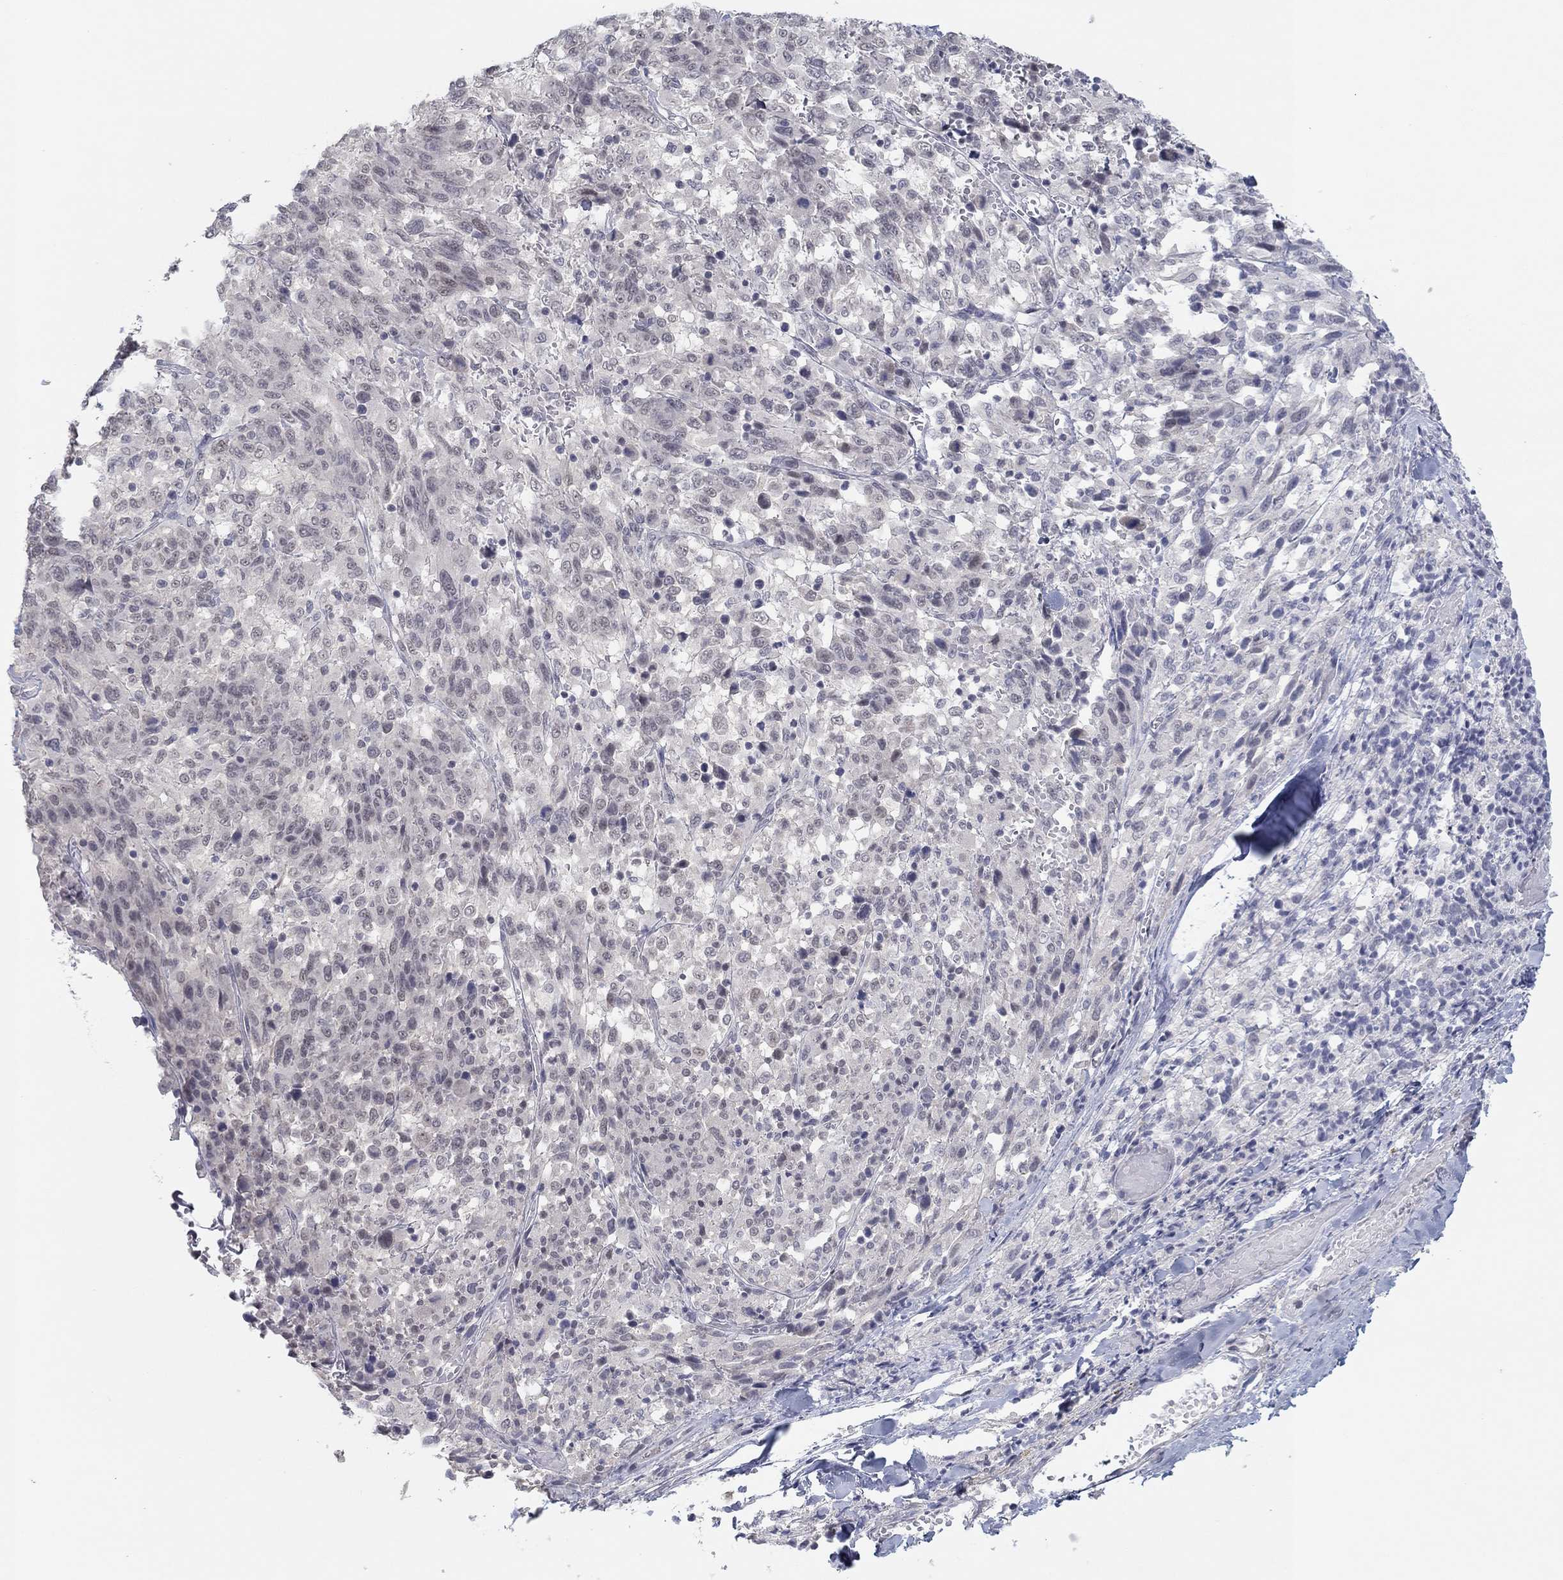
{"staining": {"intensity": "negative", "quantity": "none", "location": "none"}, "tissue": "melanoma", "cell_type": "Tumor cells", "image_type": "cancer", "snomed": [{"axis": "morphology", "description": "Malignant melanoma, NOS"}, {"axis": "topography", "description": "Skin"}], "caption": "Malignant melanoma stained for a protein using immunohistochemistry (IHC) exhibits no positivity tumor cells.", "gene": "SLC22A2", "patient": {"sex": "female", "age": 91}}